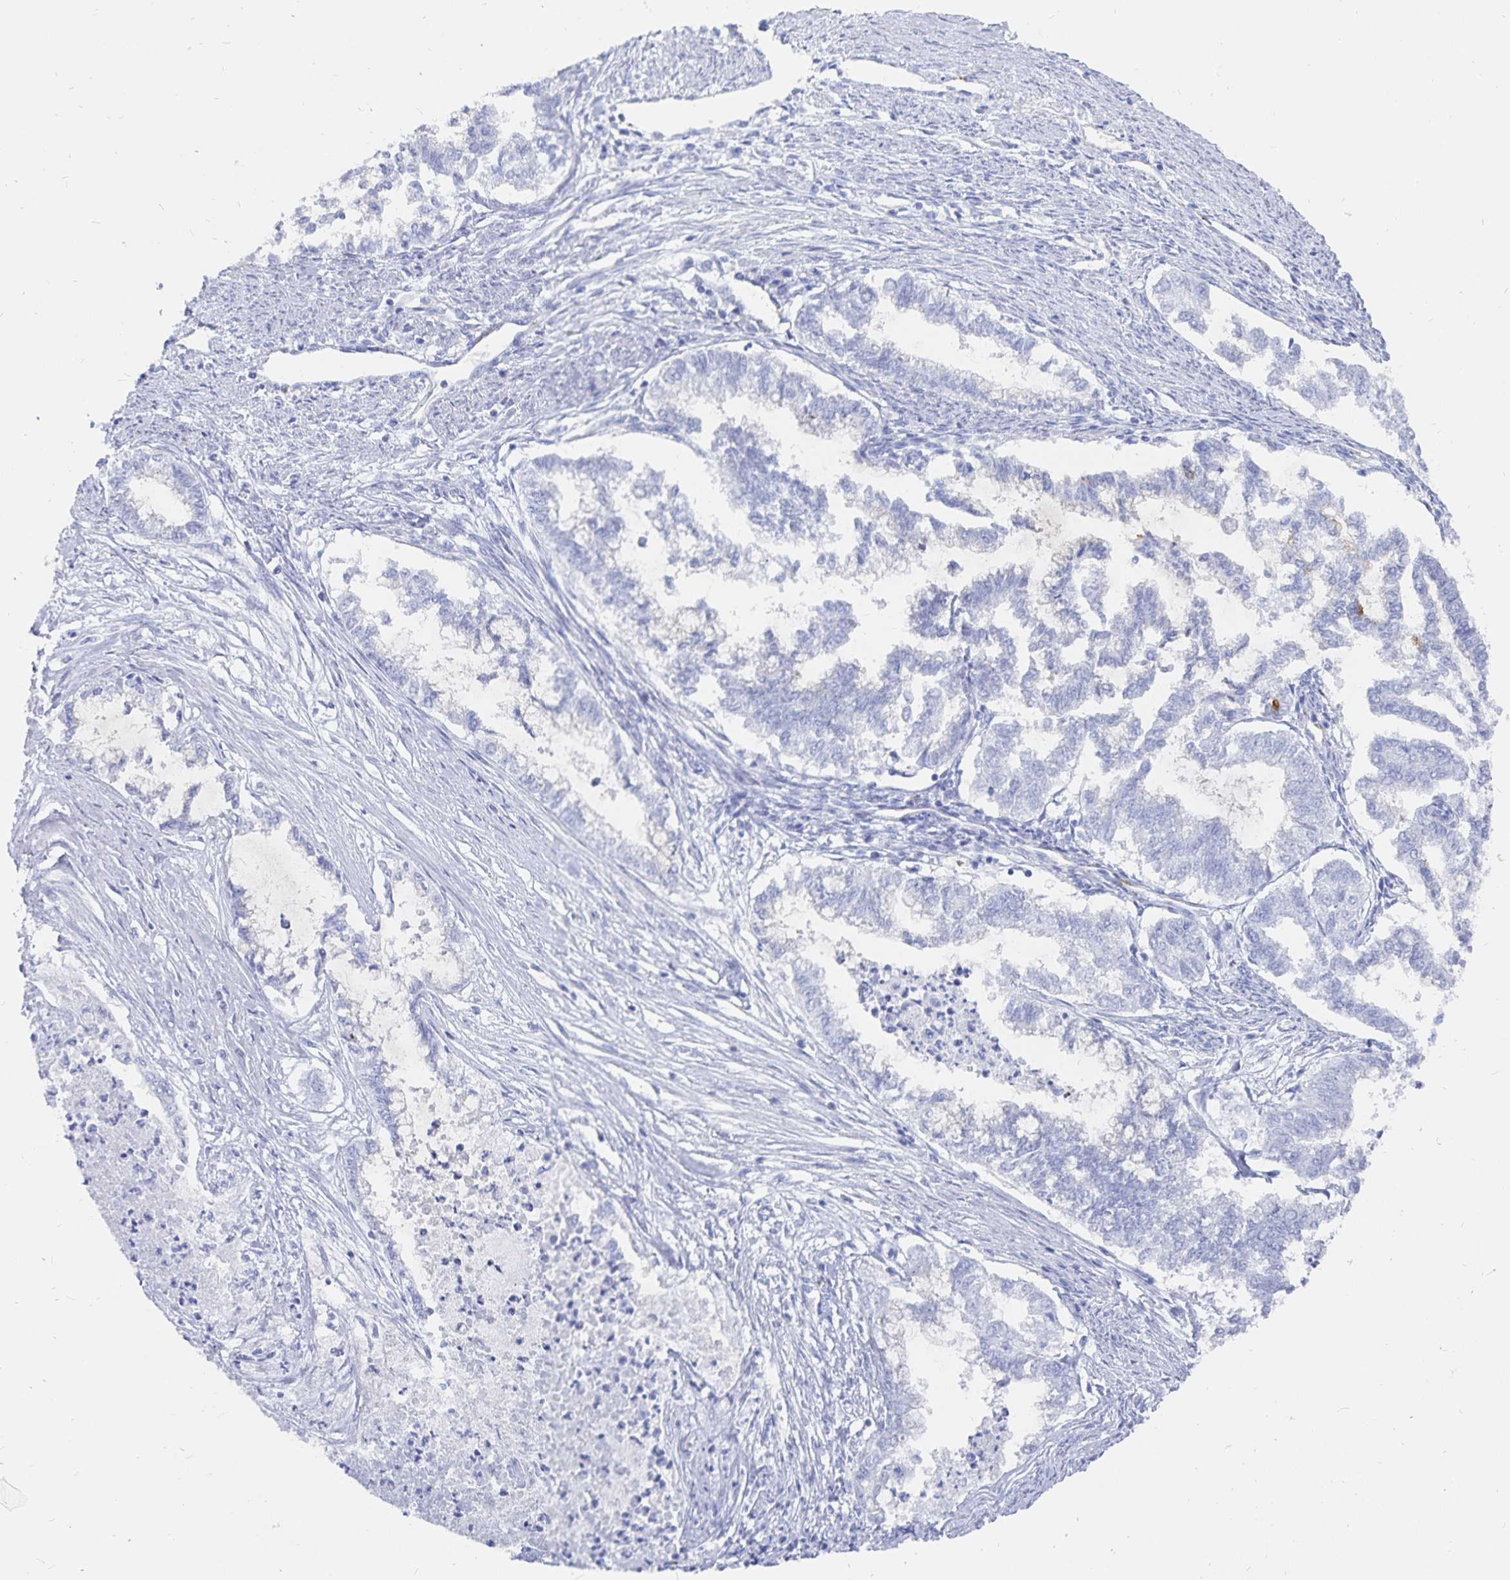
{"staining": {"intensity": "negative", "quantity": "none", "location": "none"}, "tissue": "endometrial cancer", "cell_type": "Tumor cells", "image_type": "cancer", "snomed": [{"axis": "morphology", "description": "Adenocarcinoma, NOS"}, {"axis": "topography", "description": "Endometrium"}], "caption": "An IHC image of endometrial adenocarcinoma is shown. There is no staining in tumor cells of endometrial adenocarcinoma.", "gene": "INSL5", "patient": {"sex": "female", "age": 79}}